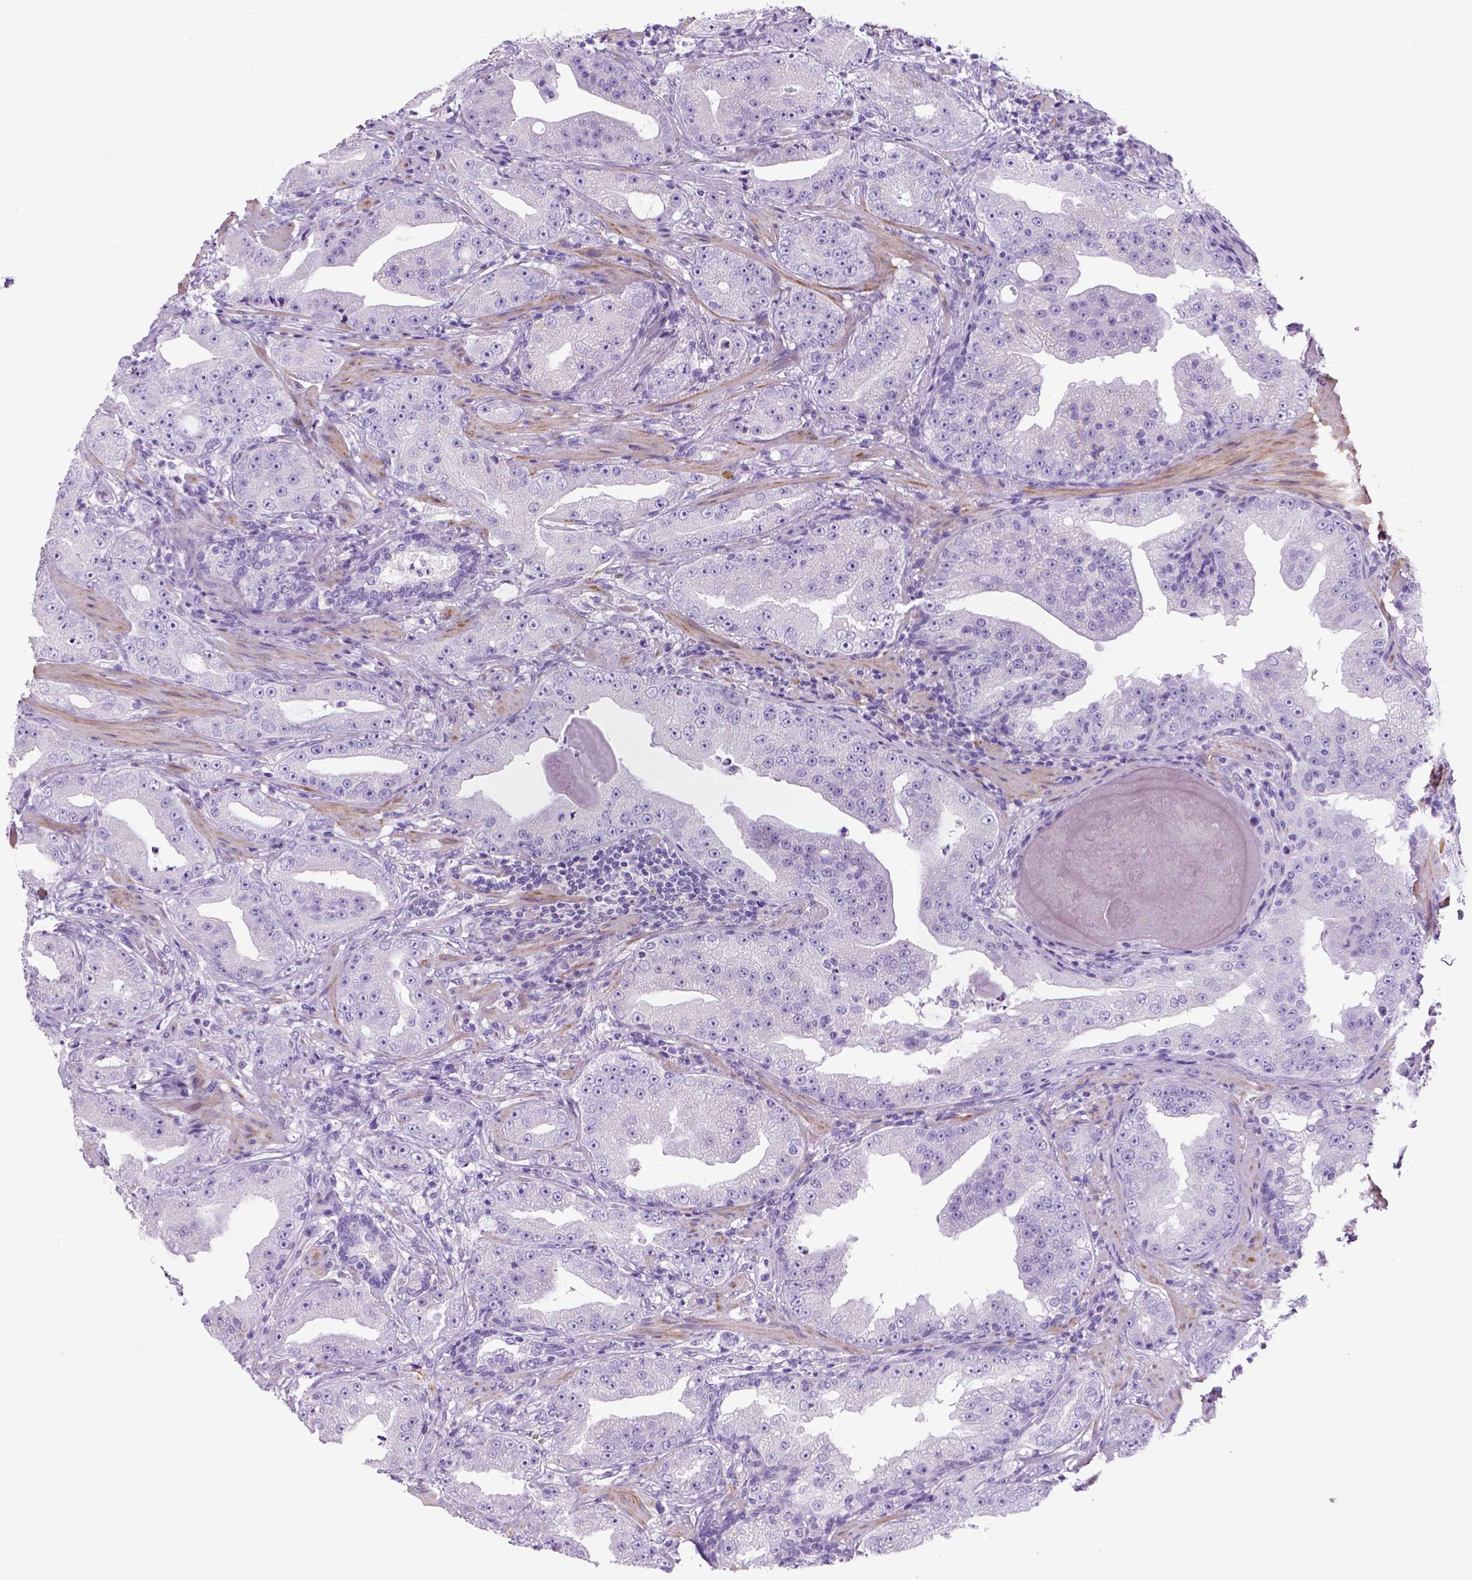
{"staining": {"intensity": "negative", "quantity": "none", "location": "none"}, "tissue": "prostate cancer", "cell_type": "Tumor cells", "image_type": "cancer", "snomed": [{"axis": "morphology", "description": "Adenocarcinoma, Low grade"}, {"axis": "topography", "description": "Prostate"}], "caption": "High magnification brightfield microscopy of low-grade adenocarcinoma (prostate) stained with DAB (brown) and counterstained with hematoxylin (blue): tumor cells show no significant expression. Nuclei are stained in blue.", "gene": "ARHGEF33", "patient": {"sex": "male", "age": 62}}